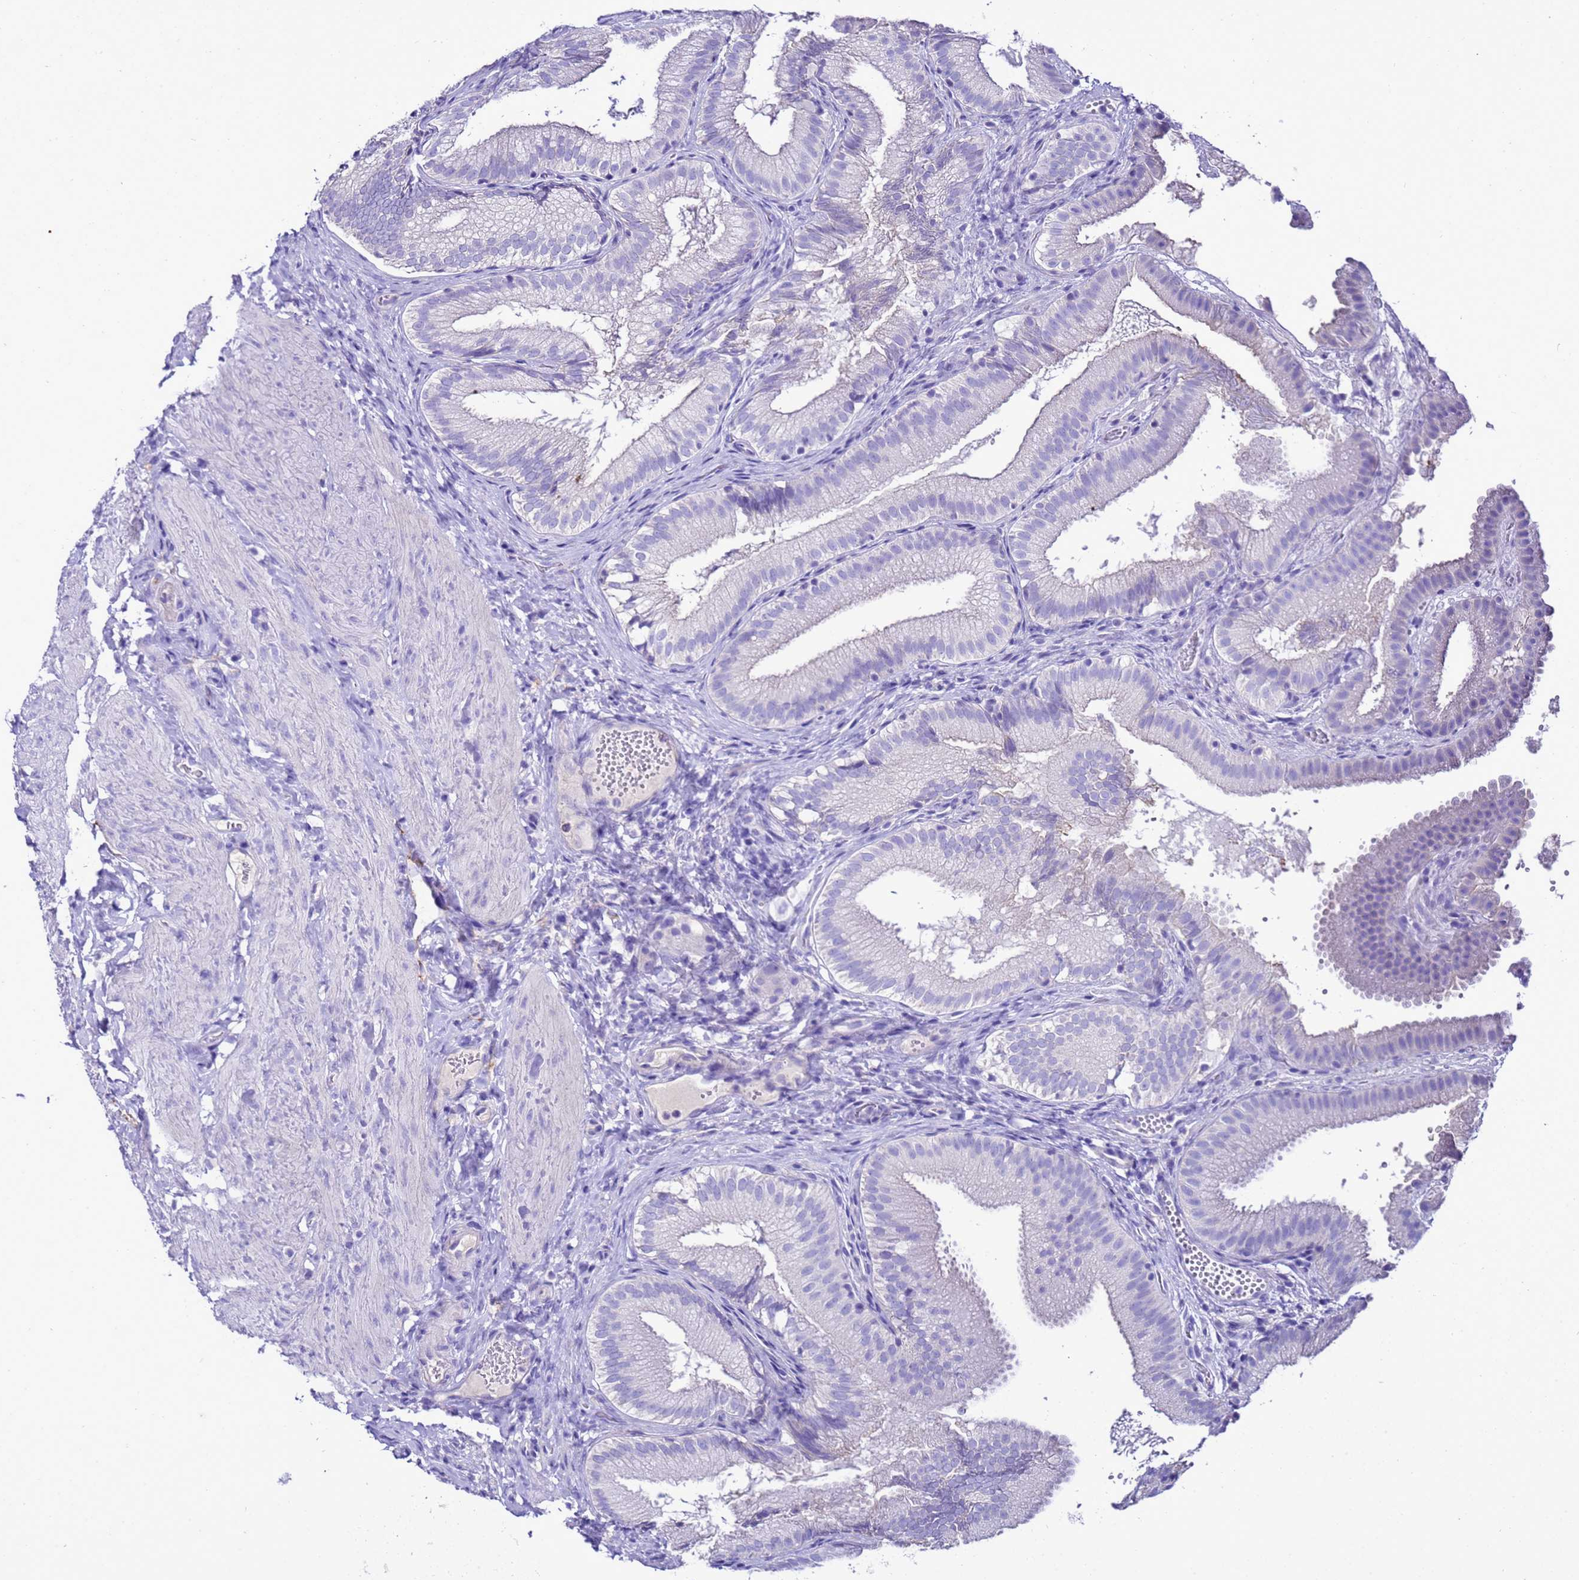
{"staining": {"intensity": "negative", "quantity": "none", "location": "none"}, "tissue": "gallbladder", "cell_type": "Glandular cells", "image_type": "normal", "snomed": [{"axis": "morphology", "description": "Normal tissue, NOS"}, {"axis": "topography", "description": "Gallbladder"}], "caption": "There is no significant staining in glandular cells of gallbladder. The staining was performed using DAB to visualize the protein expression in brown, while the nuclei were stained in blue with hematoxylin (Magnification: 20x).", "gene": "BEST2", "patient": {"sex": "female", "age": 30}}